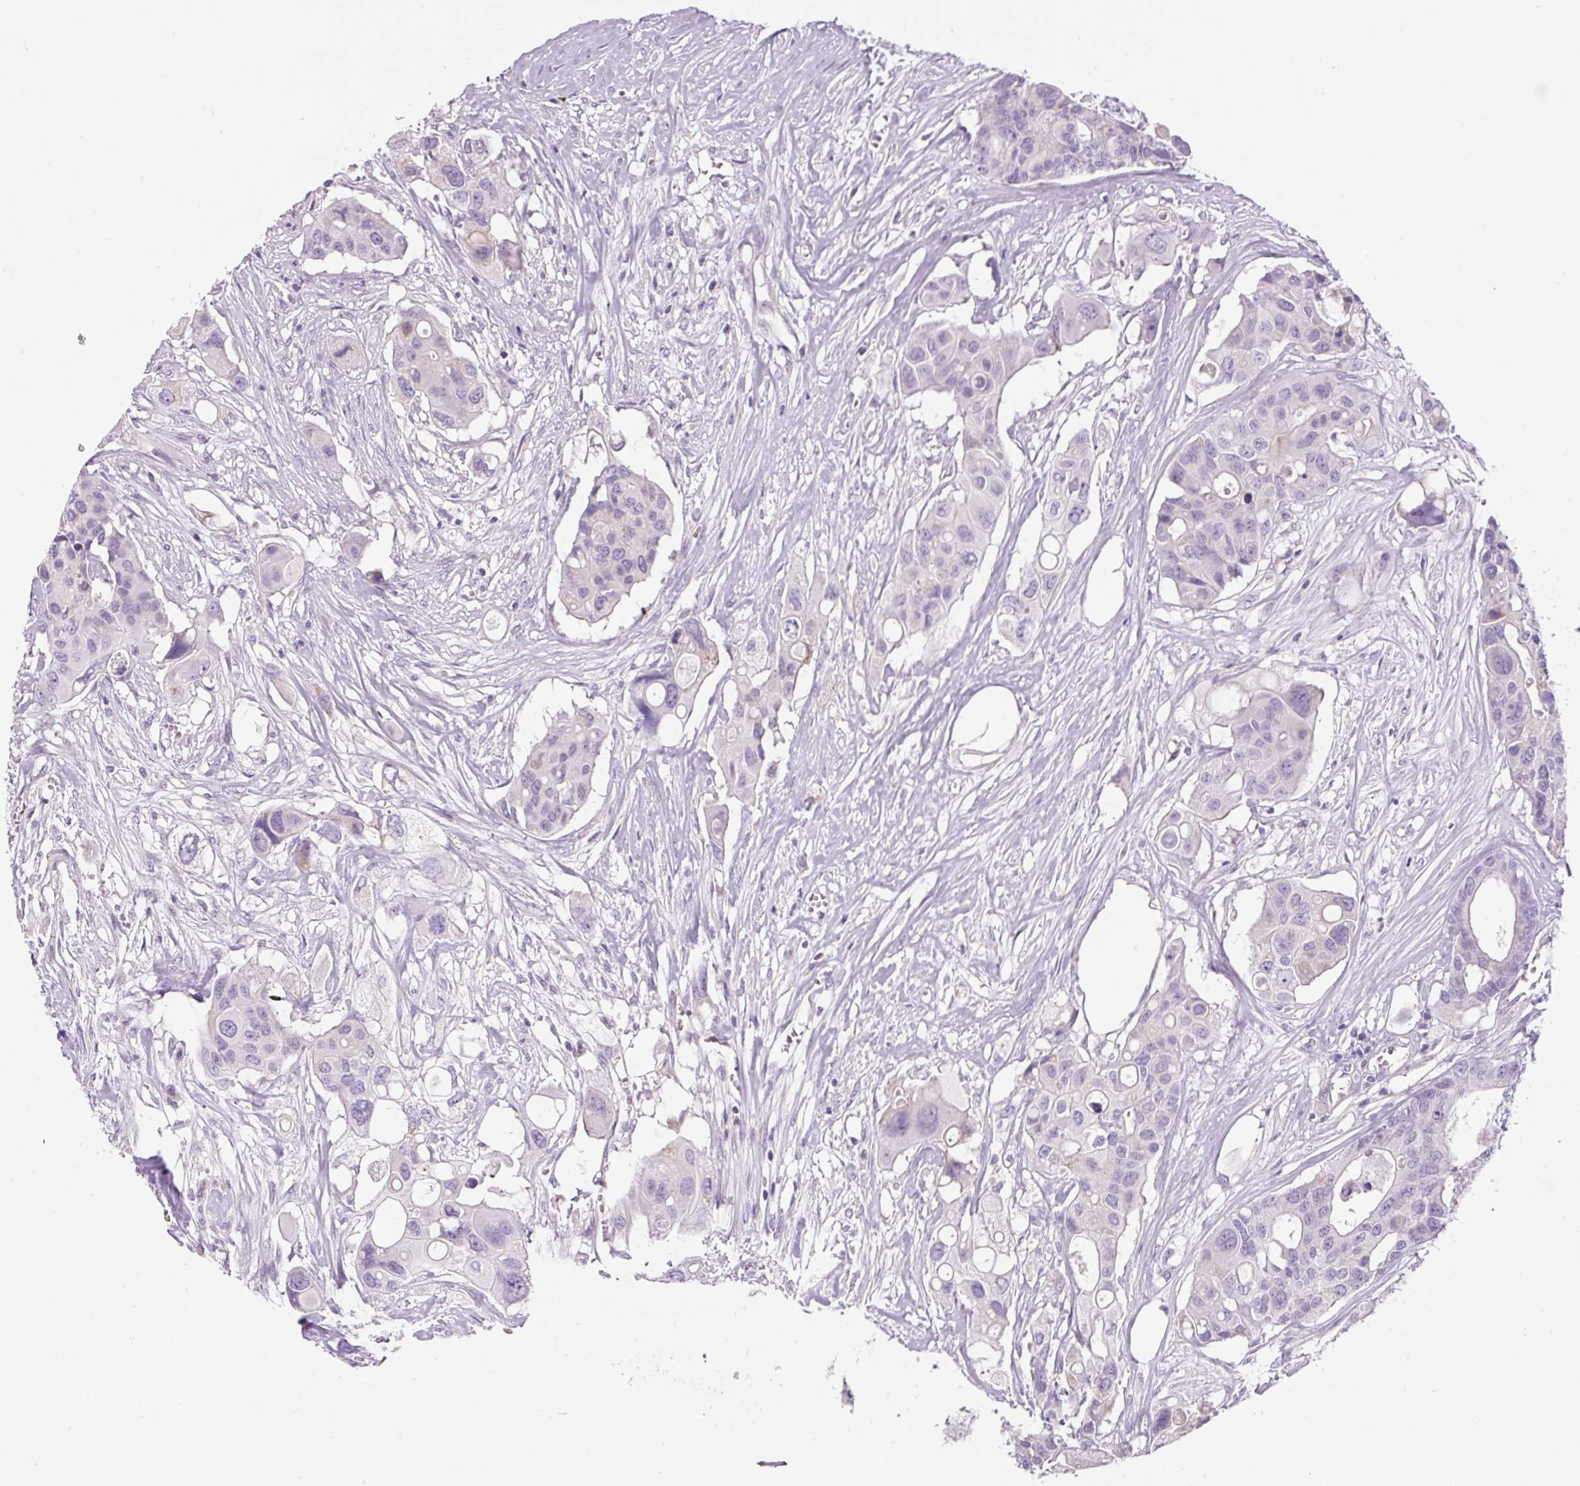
{"staining": {"intensity": "negative", "quantity": "none", "location": "none"}, "tissue": "colorectal cancer", "cell_type": "Tumor cells", "image_type": "cancer", "snomed": [{"axis": "morphology", "description": "Adenocarcinoma, NOS"}, {"axis": "topography", "description": "Colon"}], "caption": "Immunohistochemical staining of colorectal adenocarcinoma displays no significant staining in tumor cells. (DAB immunohistochemistry visualized using brightfield microscopy, high magnification).", "gene": "FGFBP3", "patient": {"sex": "male", "age": 77}}